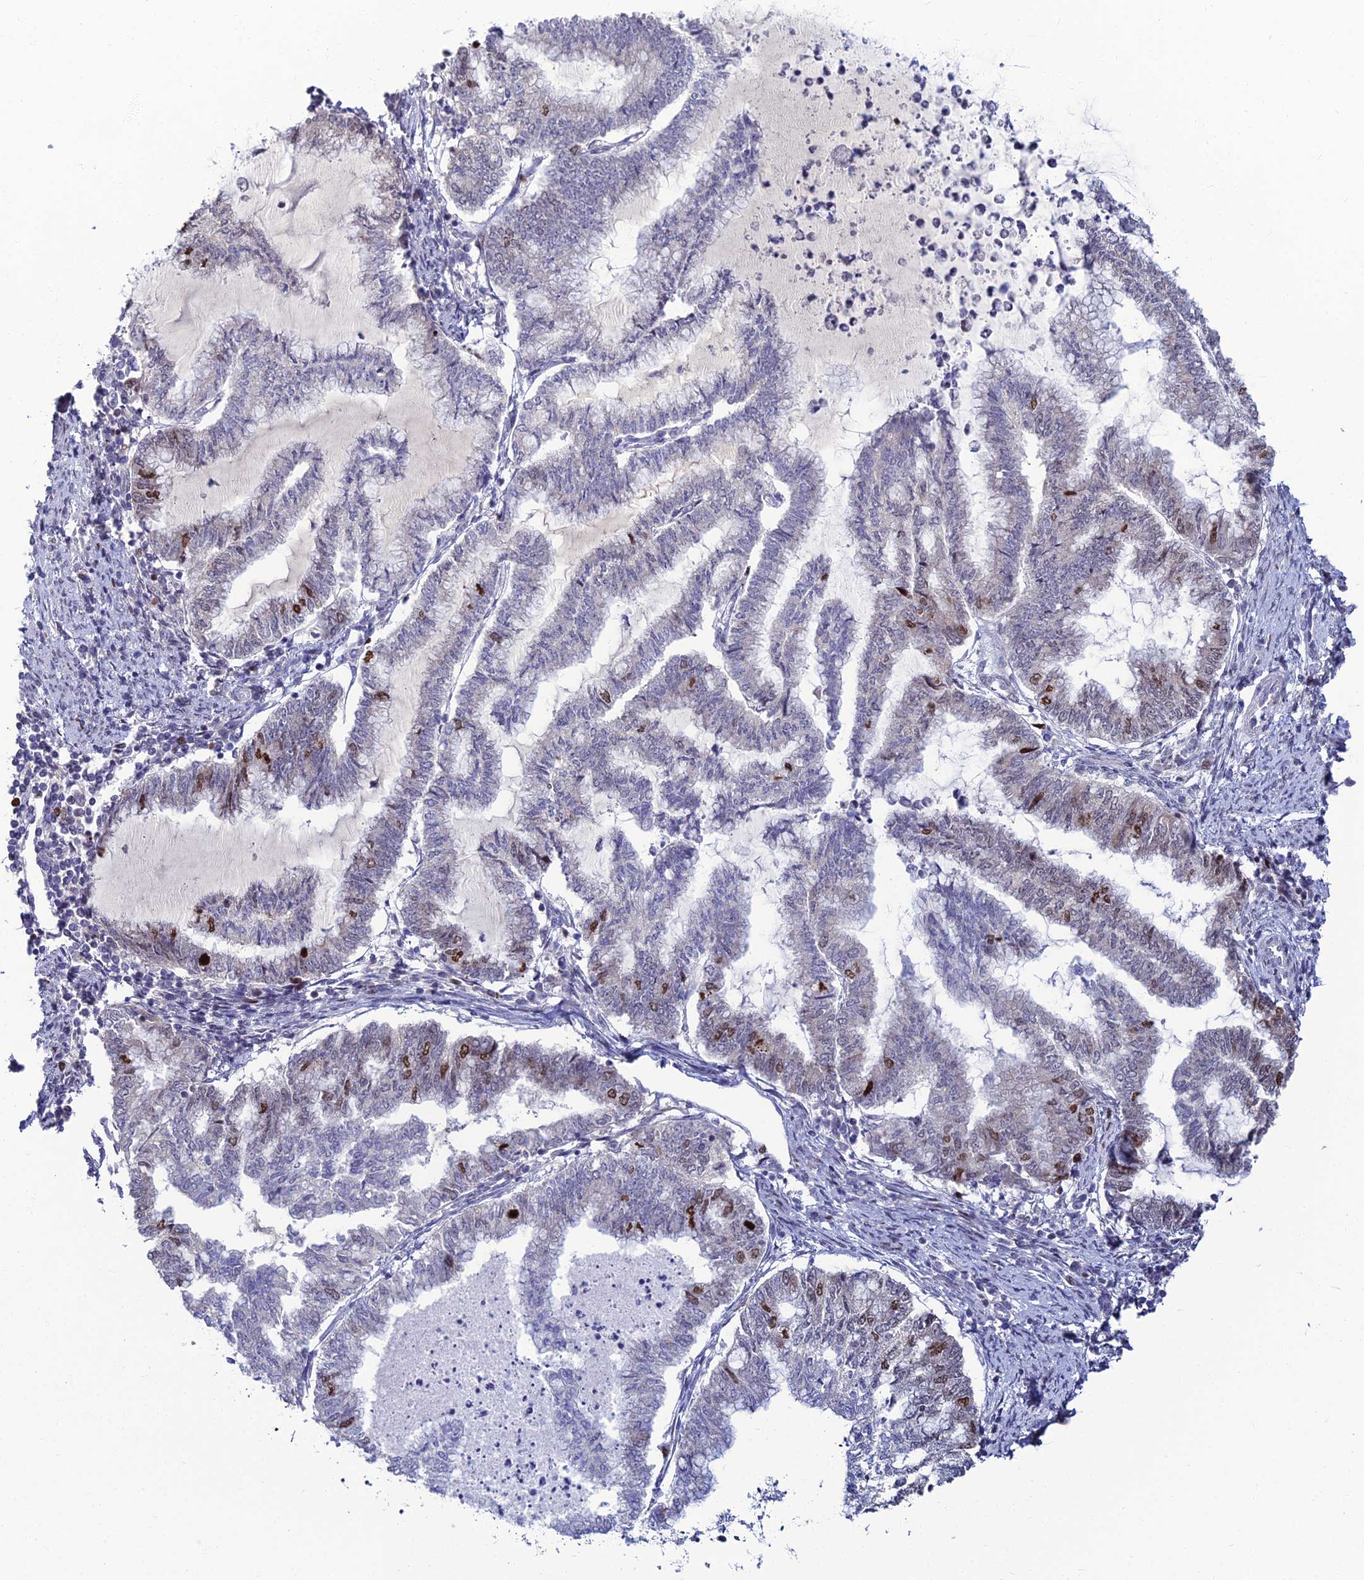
{"staining": {"intensity": "strong", "quantity": "<25%", "location": "nuclear"}, "tissue": "endometrial cancer", "cell_type": "Tumor cells", "image_type": "cancer", "snomed": [{"axis": "morphology", "description": "Adenocarcinoma, NOS"}, {"axis": "topography", "description": "Endometrium"}], "caption": "Tumor cells show medium levels of strong nuclear positivity in approximately <25% of cells in endometrial cancer.", "gene": "TAF9B", "patient": {"sex": "female", "age": 79}}